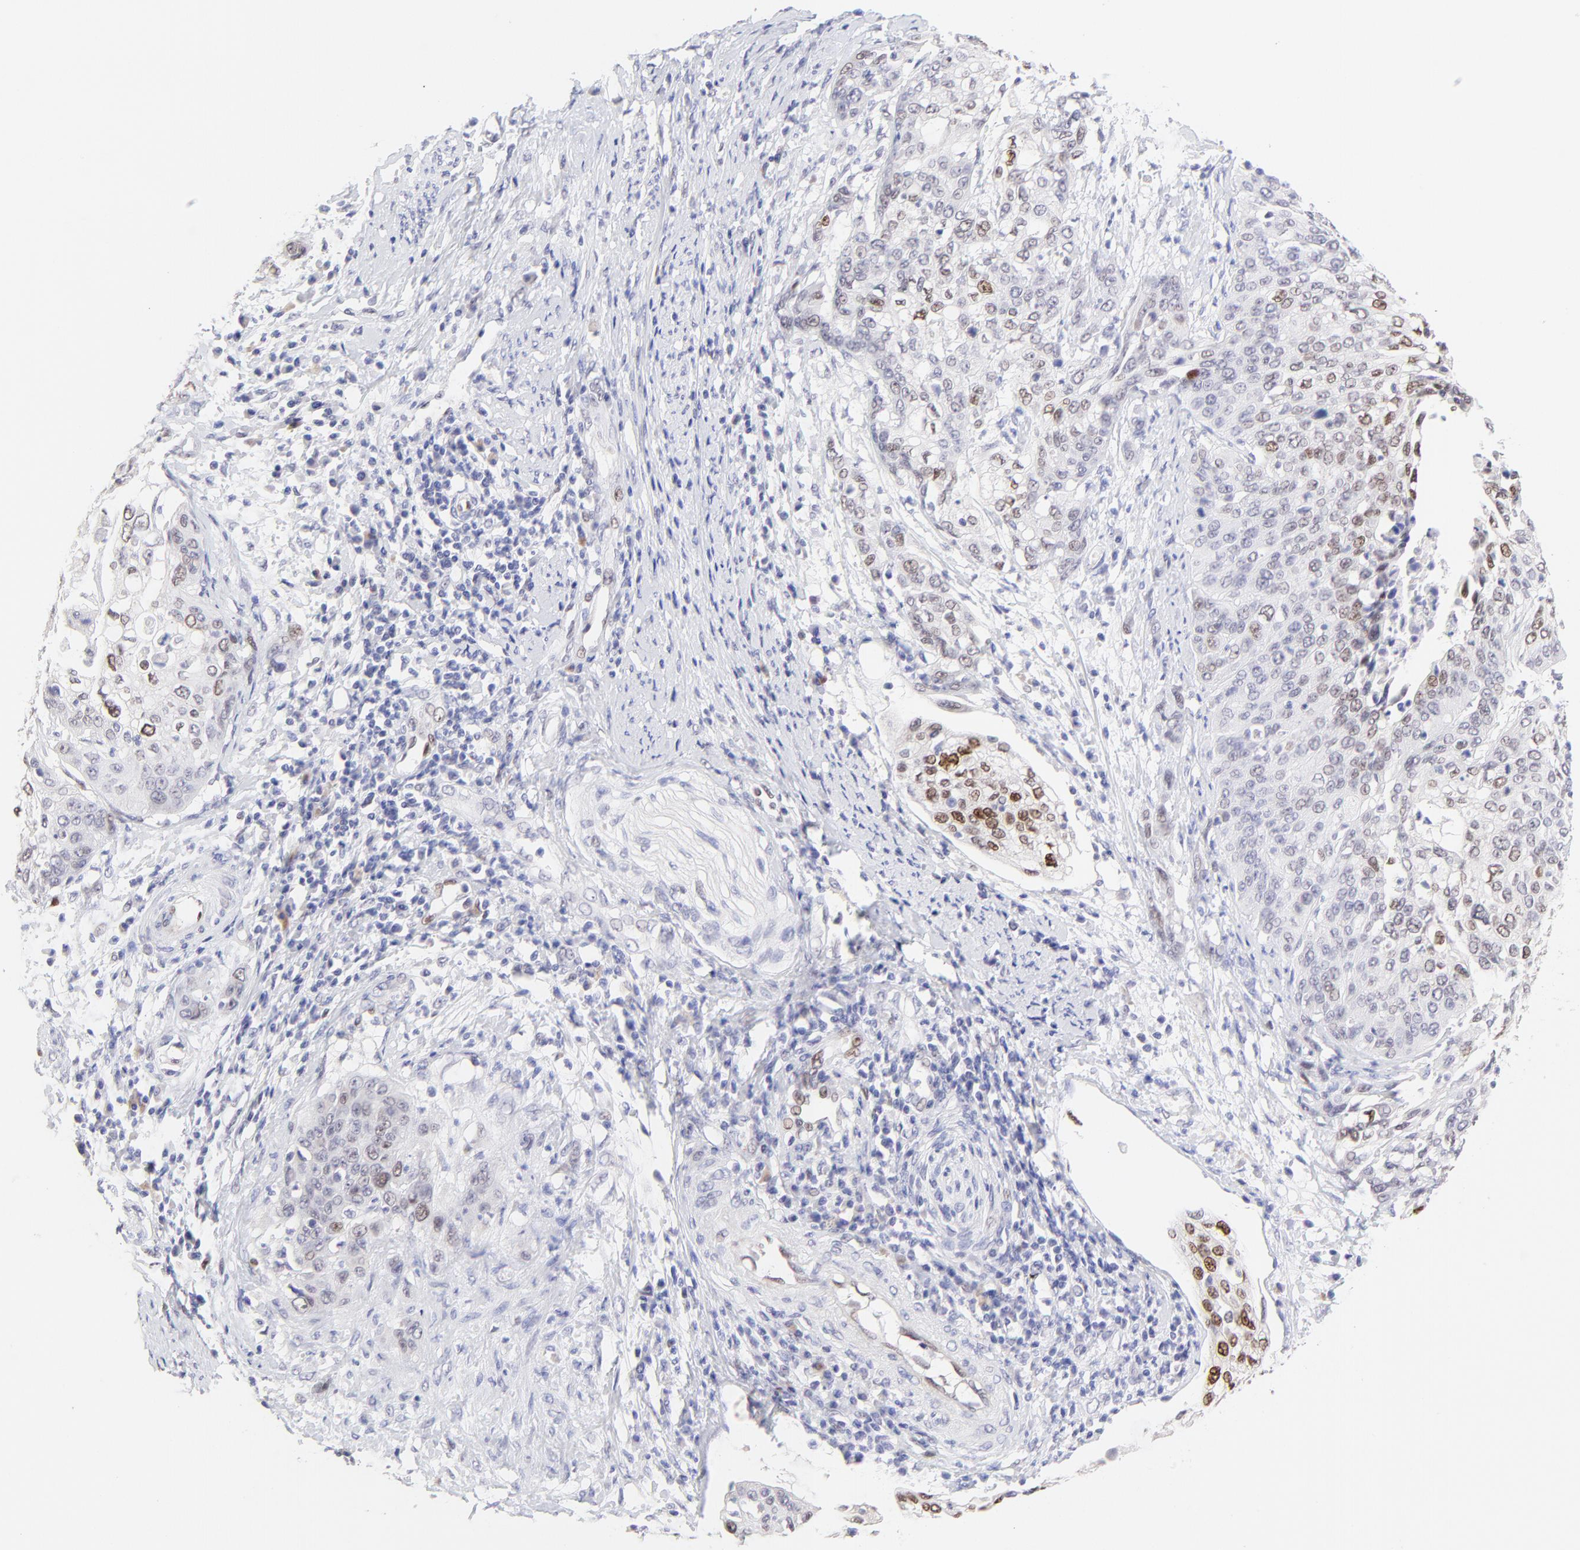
{"staining": {"intensity": "strong", "quantity": "<25%", "location": "nuclear"}, "tissue": "cervical cancer", "cell_type": "Tumor cells", "image_type": "cancer", "snomed": [{"axis": "morphology", "description": "Squamous cell carcinoma, NOS"}, {"axis": "topography", "description": "Cervix"}], "caption": "Cervical cancer (squamous cell carcinoma) stained with a protein marker demonstrates strong staining in tumor cells.", "gene": "KLF4", "patient": {"sex": "female", "age": 41}}